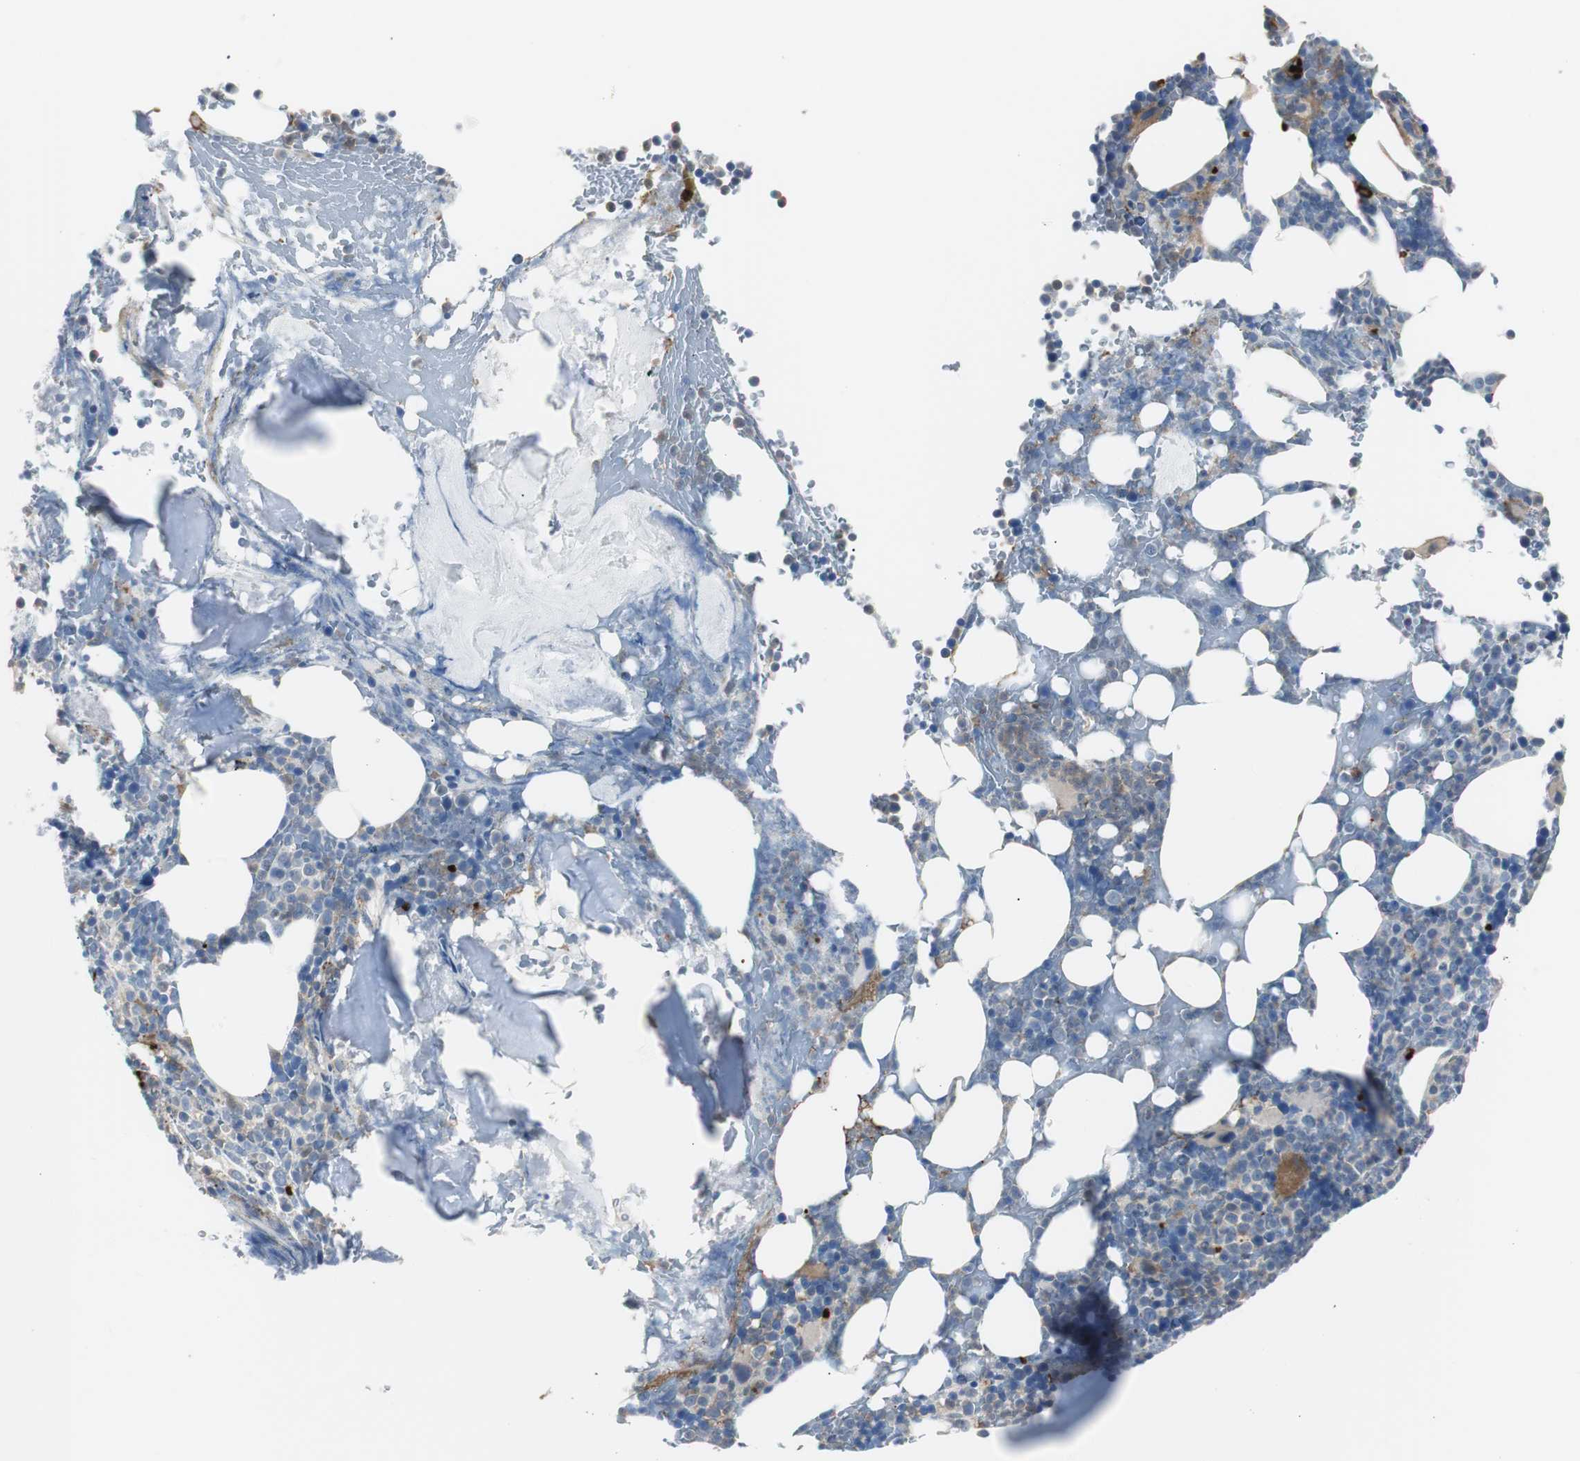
{"staining": {"intensity": "moderate", "quantity": "<25%", "location": "cytoplasmic/membranous"}, "tissue": "bone marrow", "cell_type": "Hematopoietic cells", "image_type": "normal", "snomed": [{"axis": "morphology", "description": "Normal tissue, NOS"}, {"axis": "topography", "description": "Bone marrow"}], "caption": "DAB (3,3'-diaminobenzidine) immunohistochemical staining of benign human bone marrow reveals moderate cytoplasmic/membranous protein expression in about <25% of hematopoietic cells.", "gene": "RASA1", "patient": {"sex": "female", "age": 66}}